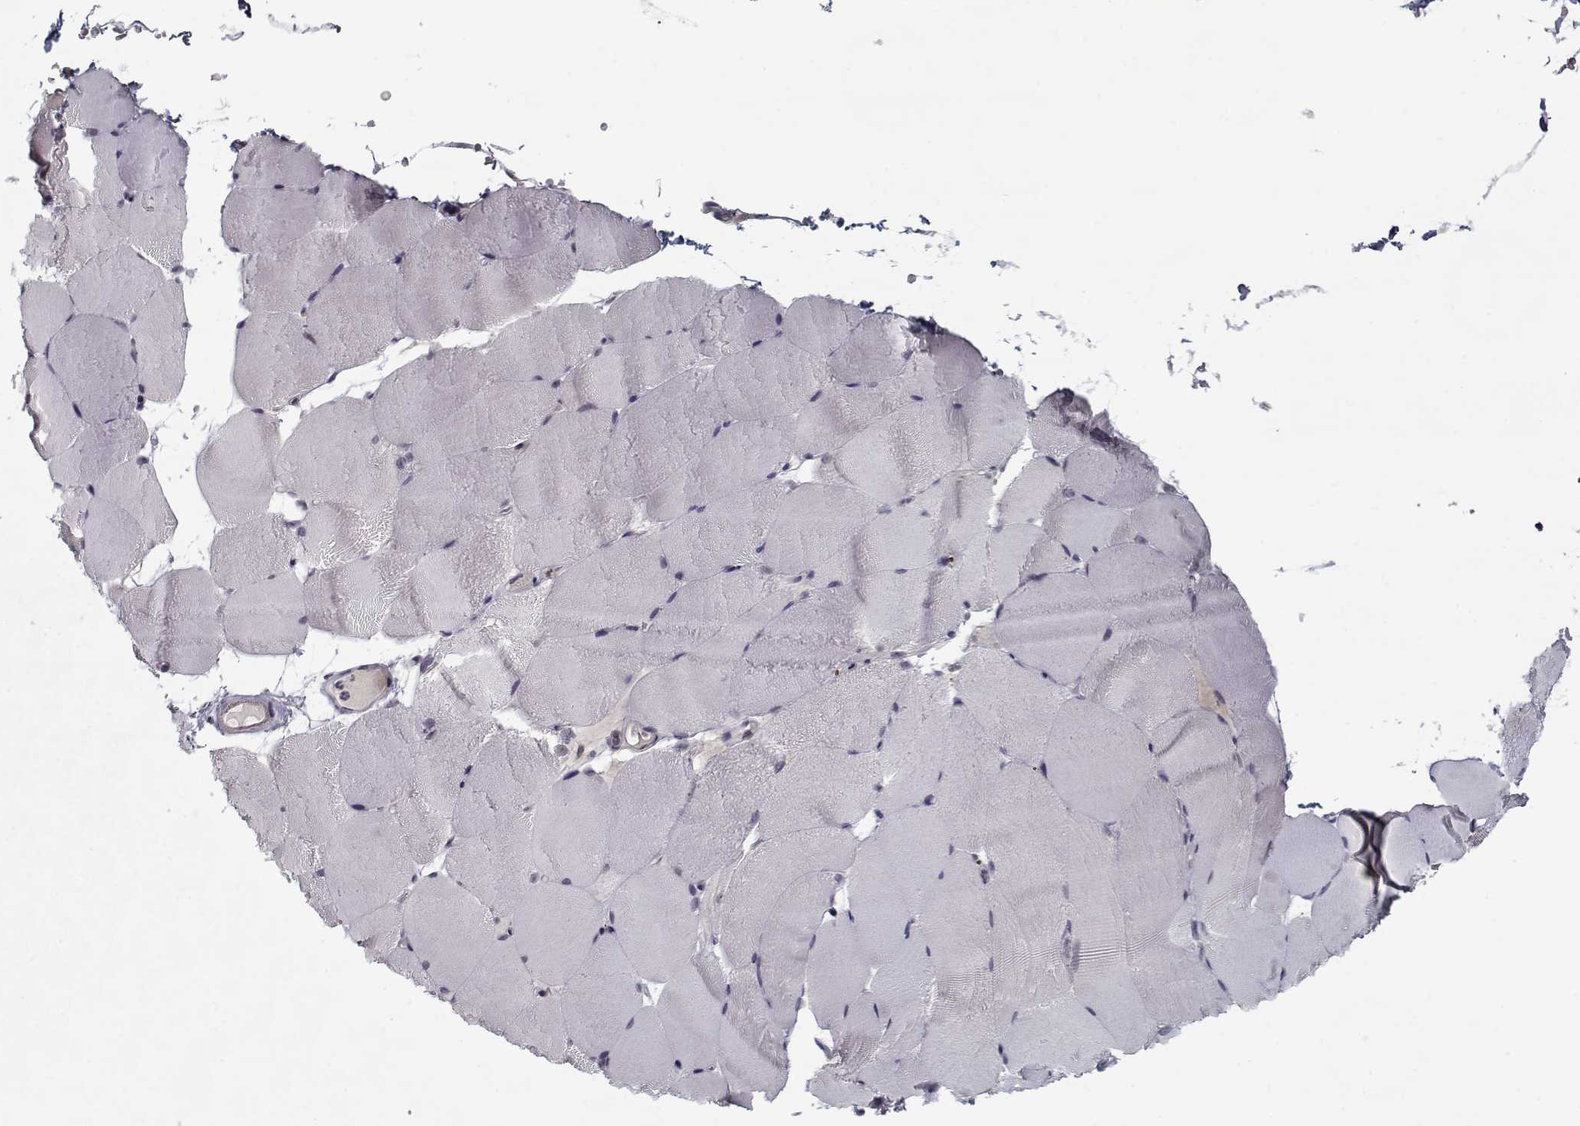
{"staining": {"intensity": "negative", "quantity": "none", "location": "none"}, "tissue": "skeletal muscle", "cell_type": "Myocytes", "image_type": "normal", "snomed": [{"axis": "morphology", "description": "Normal tissue, NOS"}, {"axis": "topography", "description": "Skeletal muscle"}], "caption": "This histopathology image is of unremarkable skeletal muscle stained with IHC to label a protein in brown with the nuclei are counter-stained blue. There is no staining in myocytes.", "gene": "TESPA1", "patient": {"sex": "female", "age": 37}}